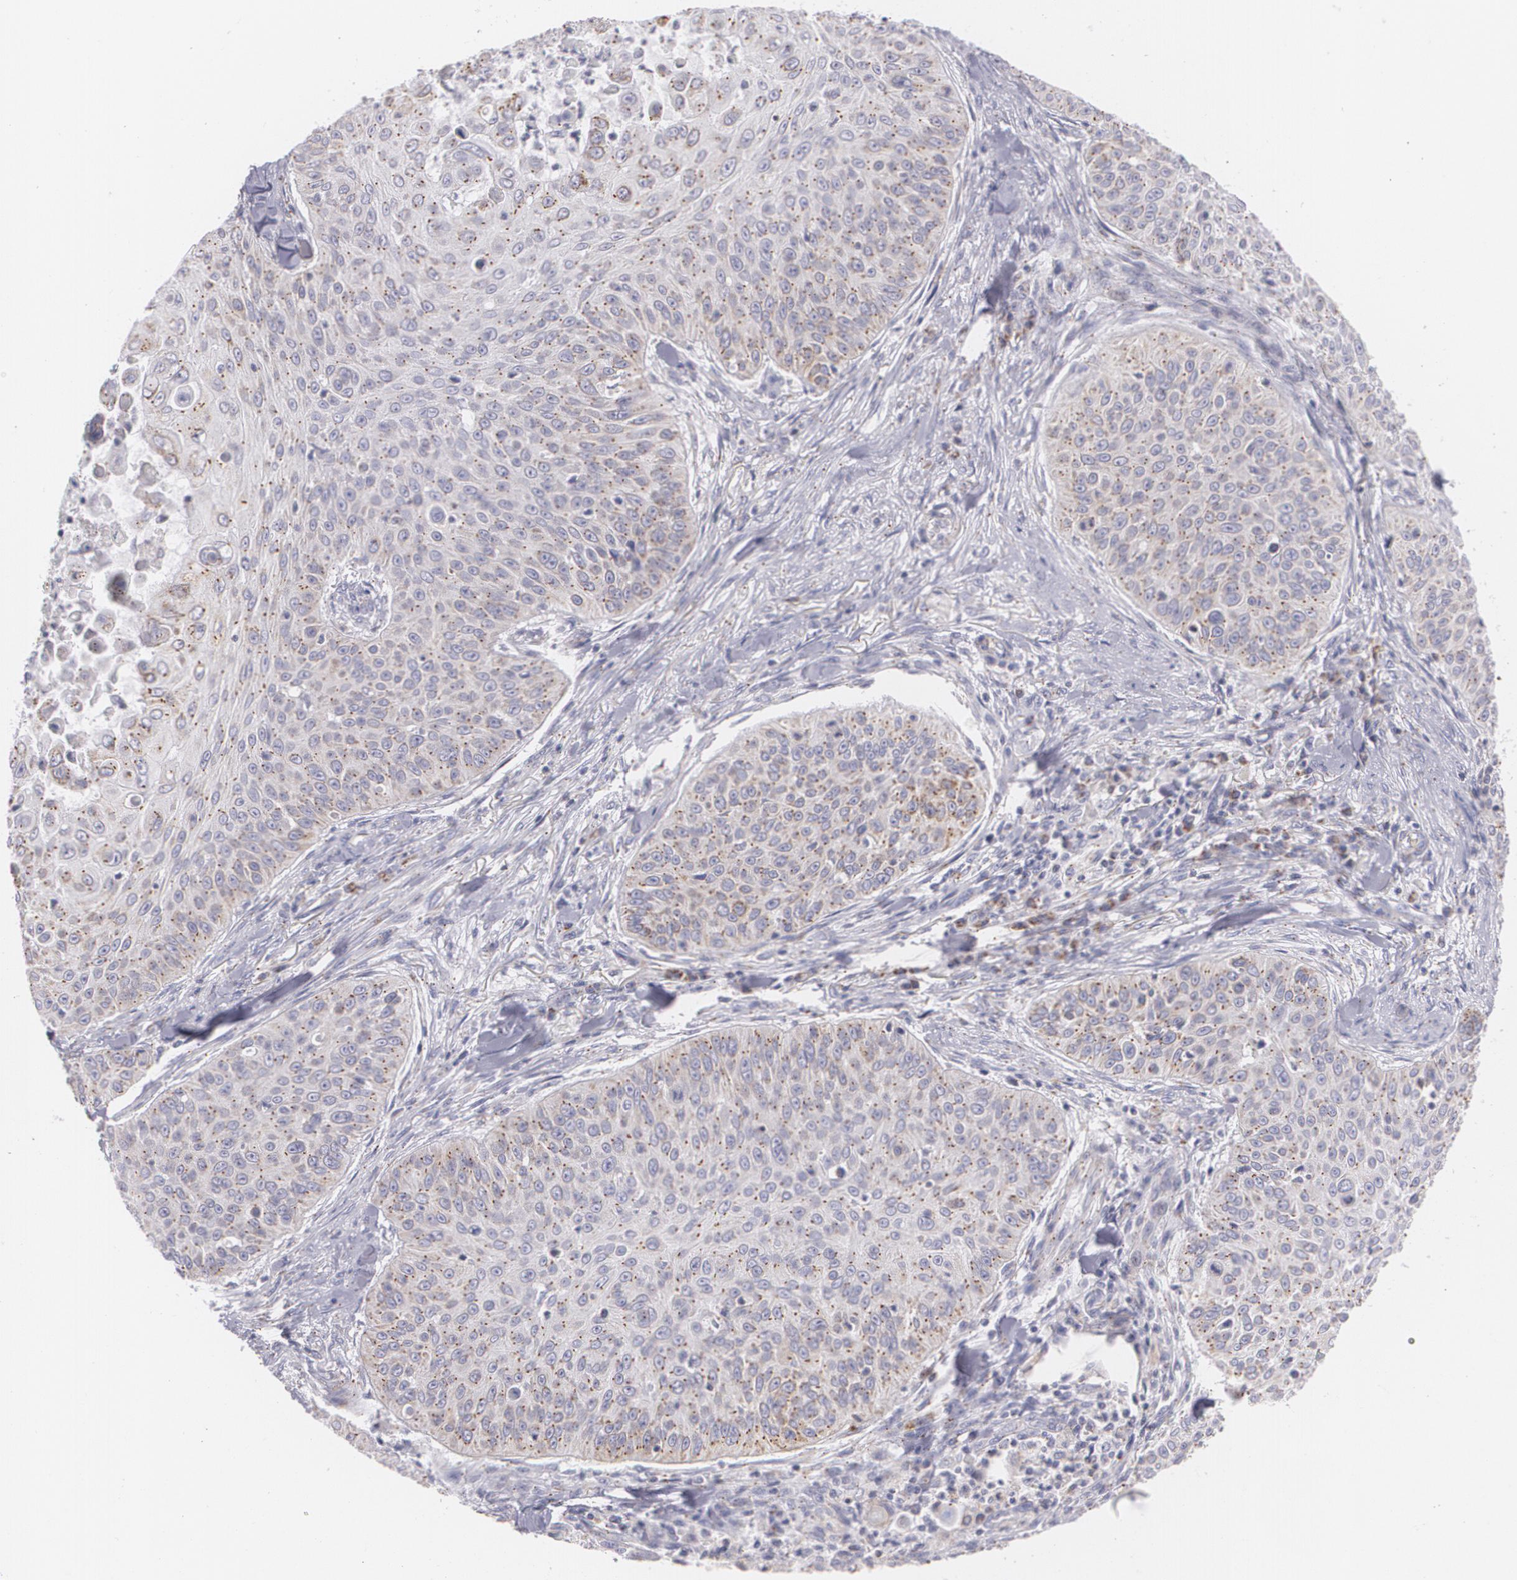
{"staining": {"intensity": "weak", "quantity": ">75%", "location": "cytoplasmic/membranous"}, "tissue": "skin cancer", "cell_type": "Tumor cells", "image_type": "cancer", "snomed": [{"axis": "morphology", "description": "Squamous cell carcinoma, NOS"}, {"axis": "topography", "description": "Skin"}], "caption": "A low amount of weak cytoplasmic/membranous staining is seen in about >75% of tumor cells in squamous cell carcinoma (skin) tissue.", "gene": "CILK1", "patient": {"sex": "male", "age": 82}}